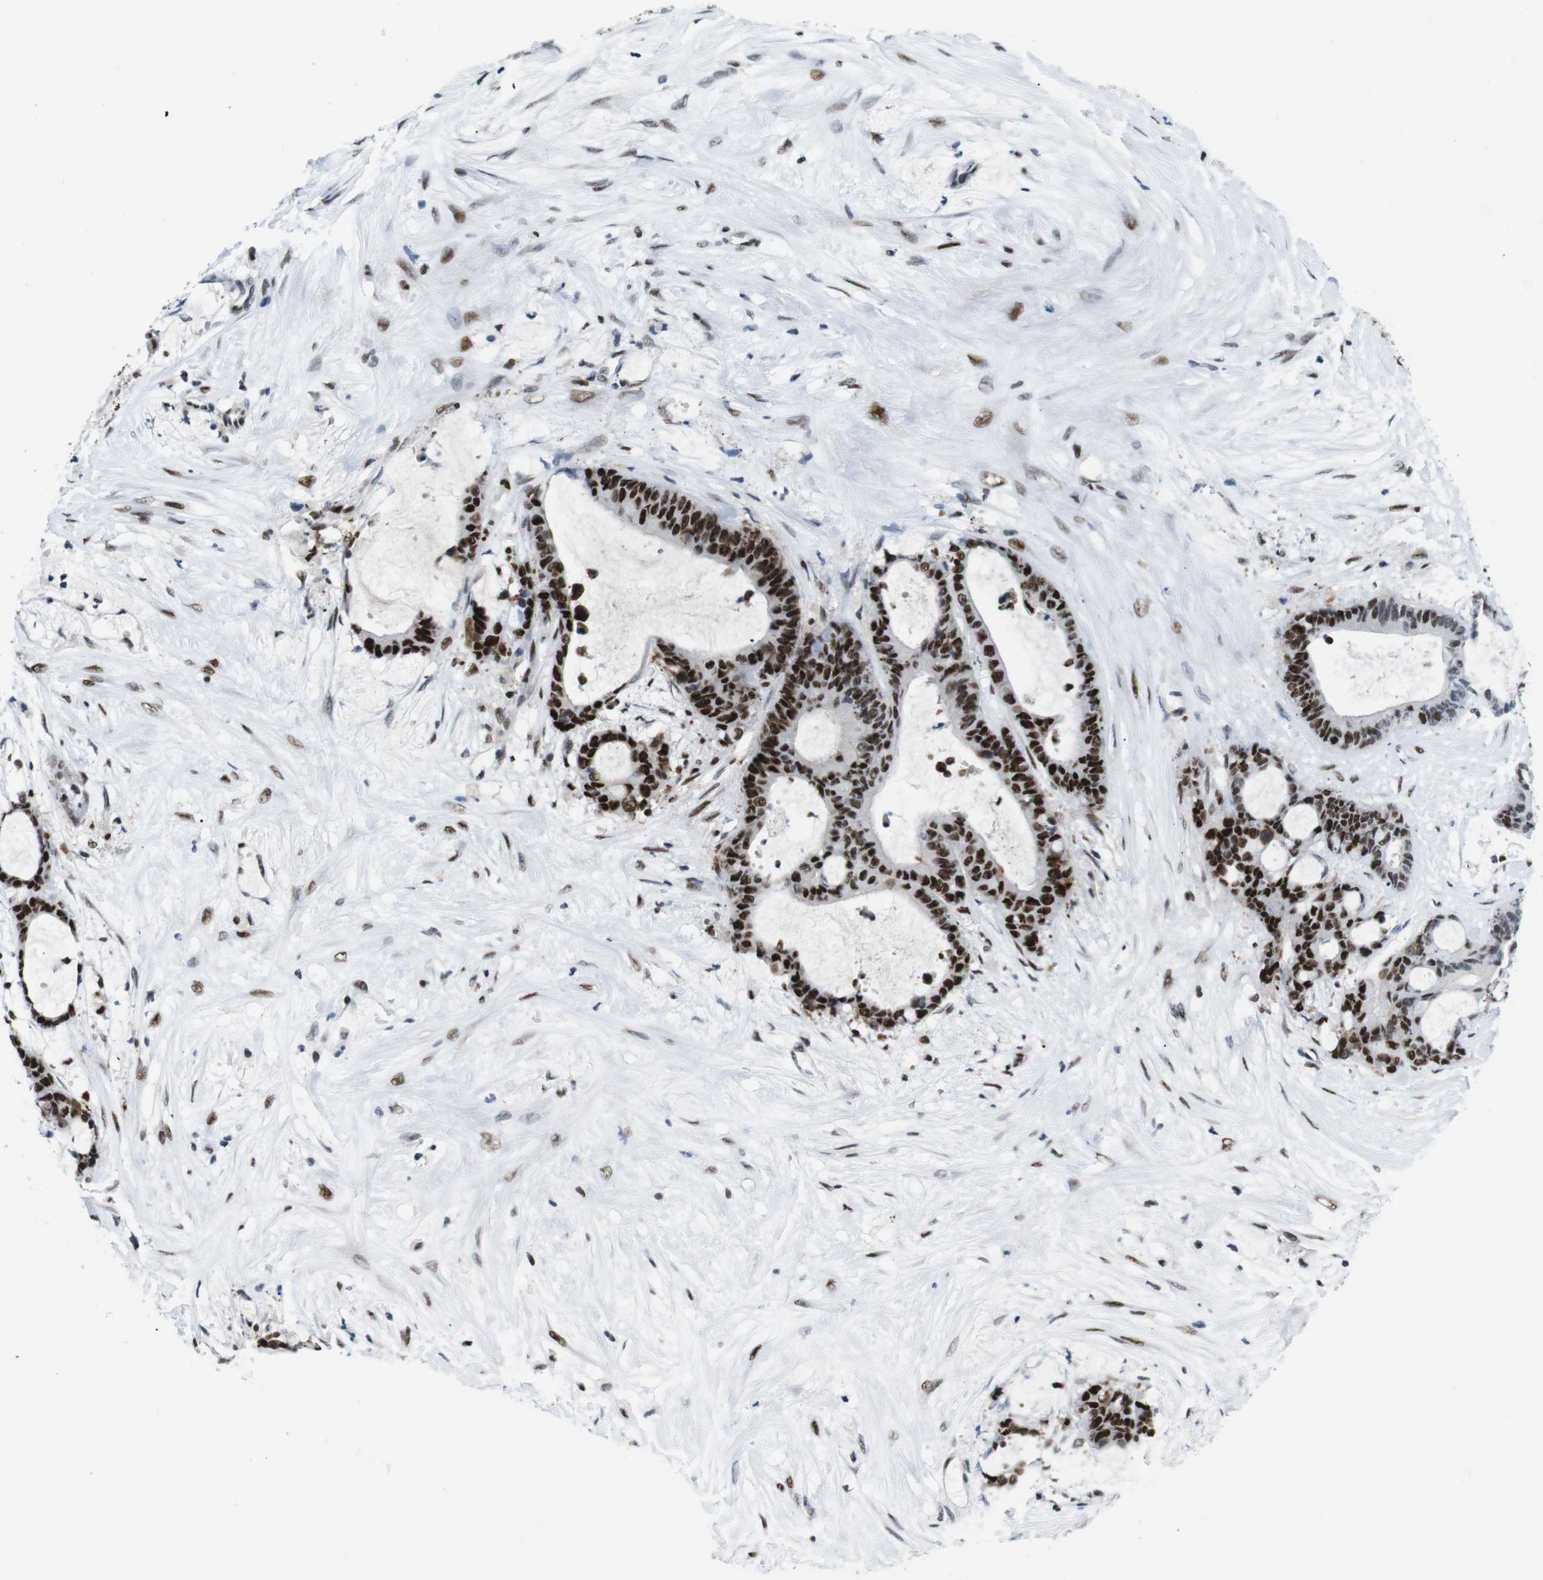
{"staining": {"intensity": "strong", "quantity": ">75%", "location": "nuclear"}, "tissue": "liver cancer", "cell_type": "Tumor cells", "image_type": "cancer", "snomed": [{"axis": "morphology", "description": "Cholangiocarcinoma"}, {"axis": "topography", "description": "Liver"}], "caption": "Brown immunohistochemical staining in human liver cancer exhibits strong nuclear staining in approximately >75% of tumor cells.", "gene": "PSME3", "patient": {"sex": "female", "age": 73}}